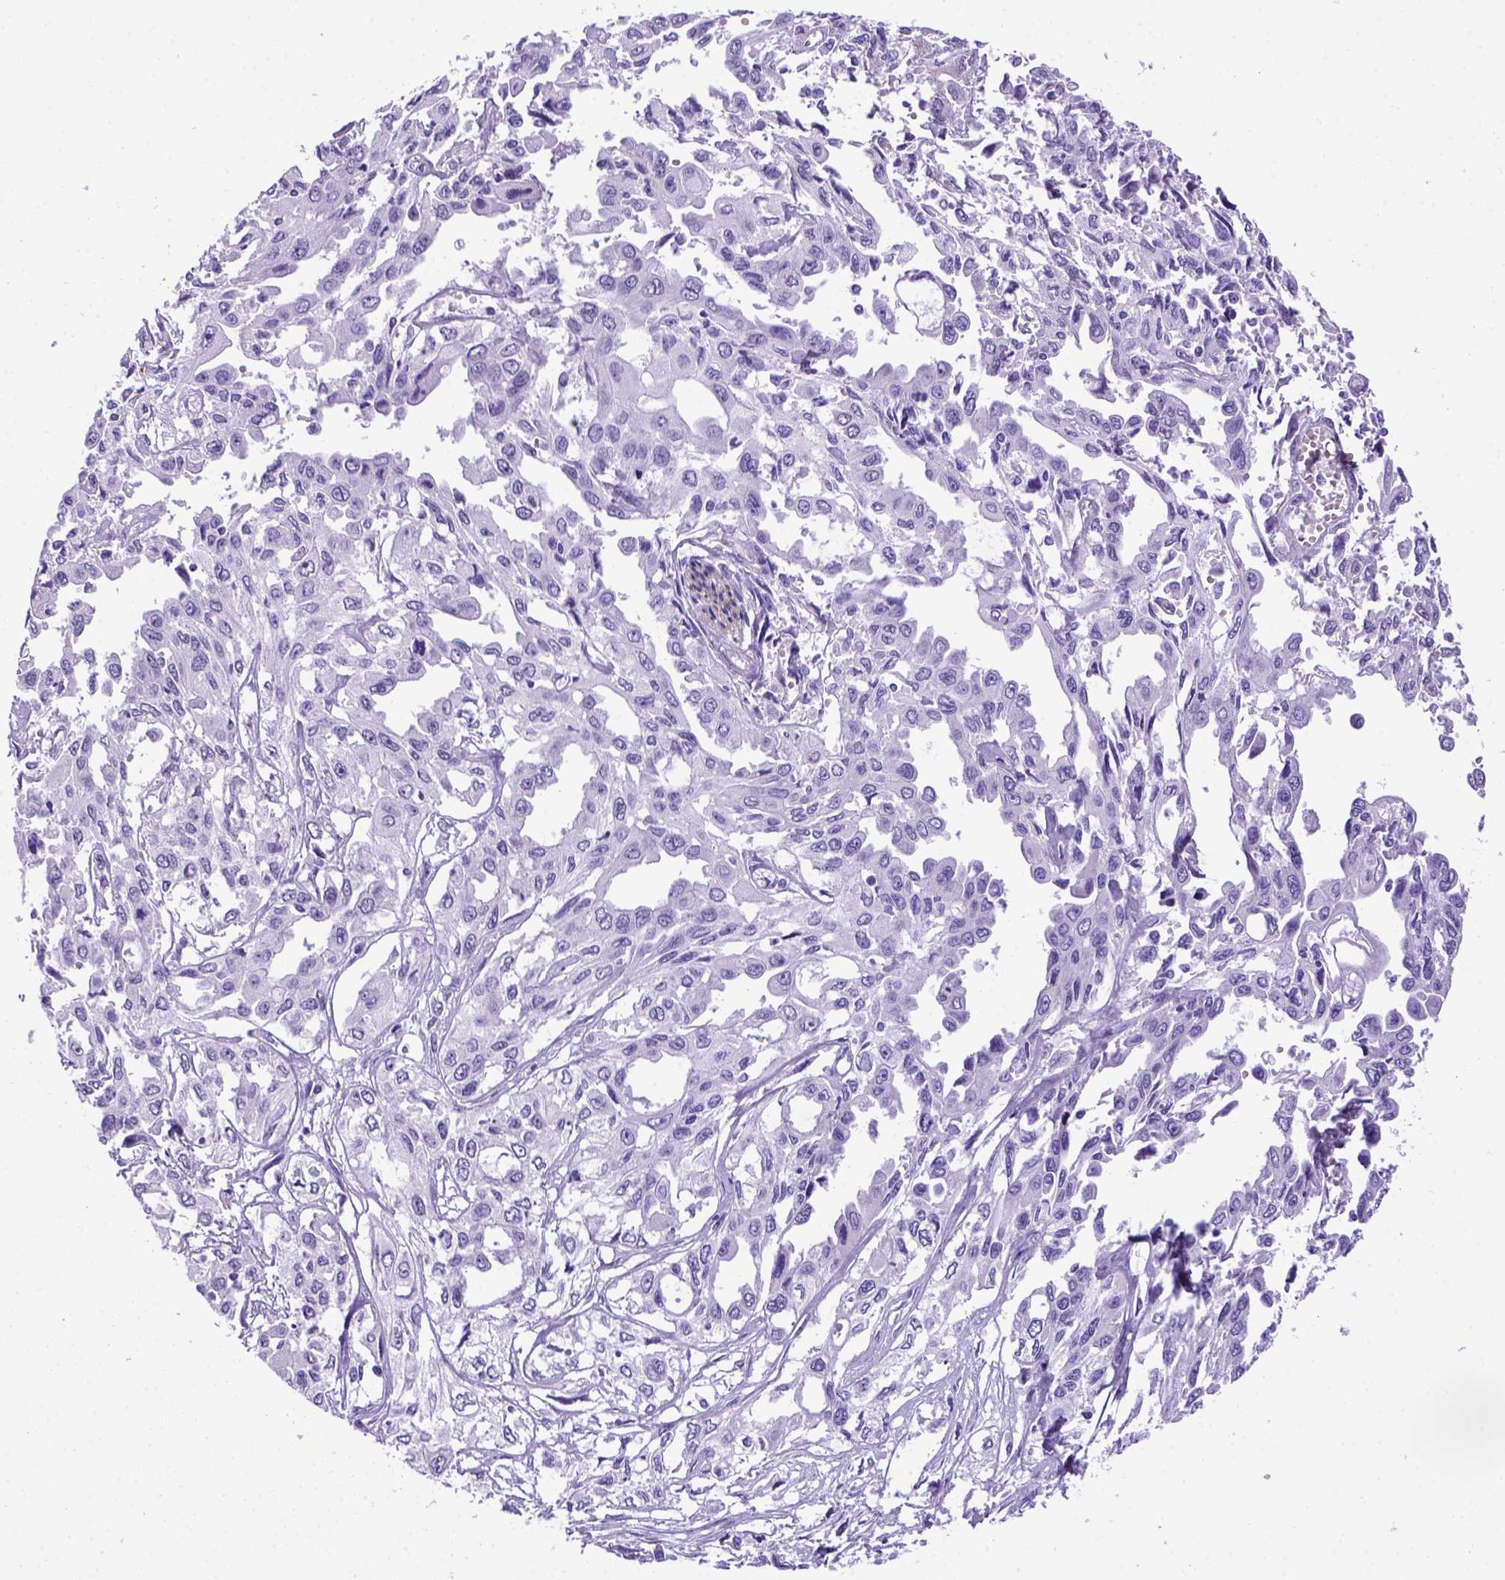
{"staining": {"intensity": "negative", "quantity": "none", "location": "none"}, "tissue": "pancreatic cancer", "cell_type": "Tumor cells", "image_type": "cancer", "snomed": [{"axis": "morphology", "description": "Adenocarcinoma, NOS"}, {"axis": "topography", "description": "Pancreas"}], "caption": "The immunohistochemistry (IHC) image has no significant staining in tumor cells of pancreatic adenocarcinoma tissue.", "gene": "ADAM12", "patient": {"sex": "female", "age": 55}}